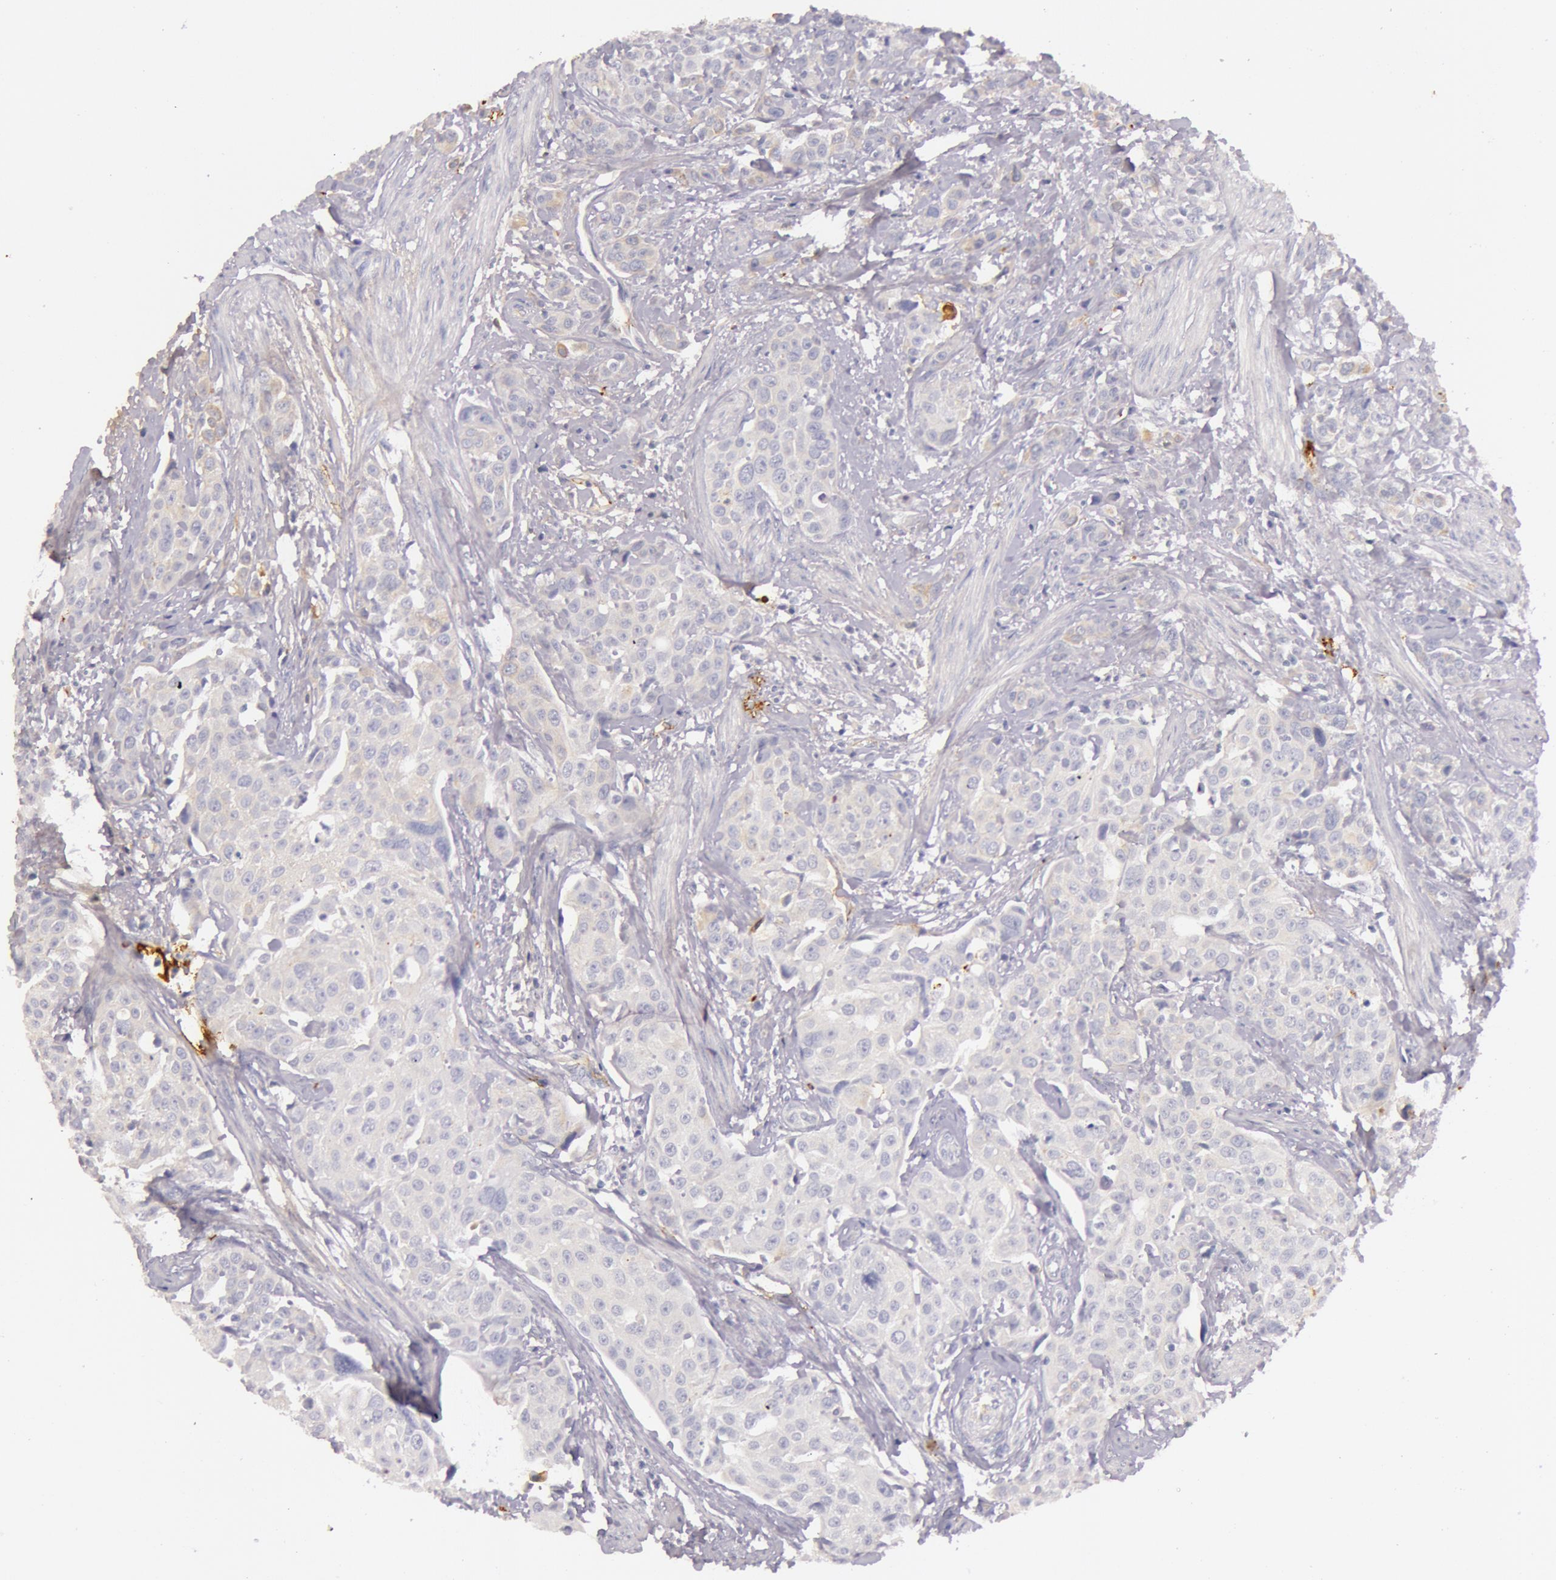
{"staining": {"intensity": "weak", "quantity": "<25%", "location": "cytoplasmic/membranous"}, "tissue": "urothelial cancer", "cell_type": "Tumor cells", "image_type": "cancer", "snomed": [{"axis": "morphology", "description": "Urothelial carcinoma, High grade"}, {"axis": "topography", "description": "Urinary bladder"}], "caption": "There is no significant expression in tumor cells of urothelial carcinoma (high-grade).", "gene": "C4BPA", "patient": {"sex": "male", "age": 56}}